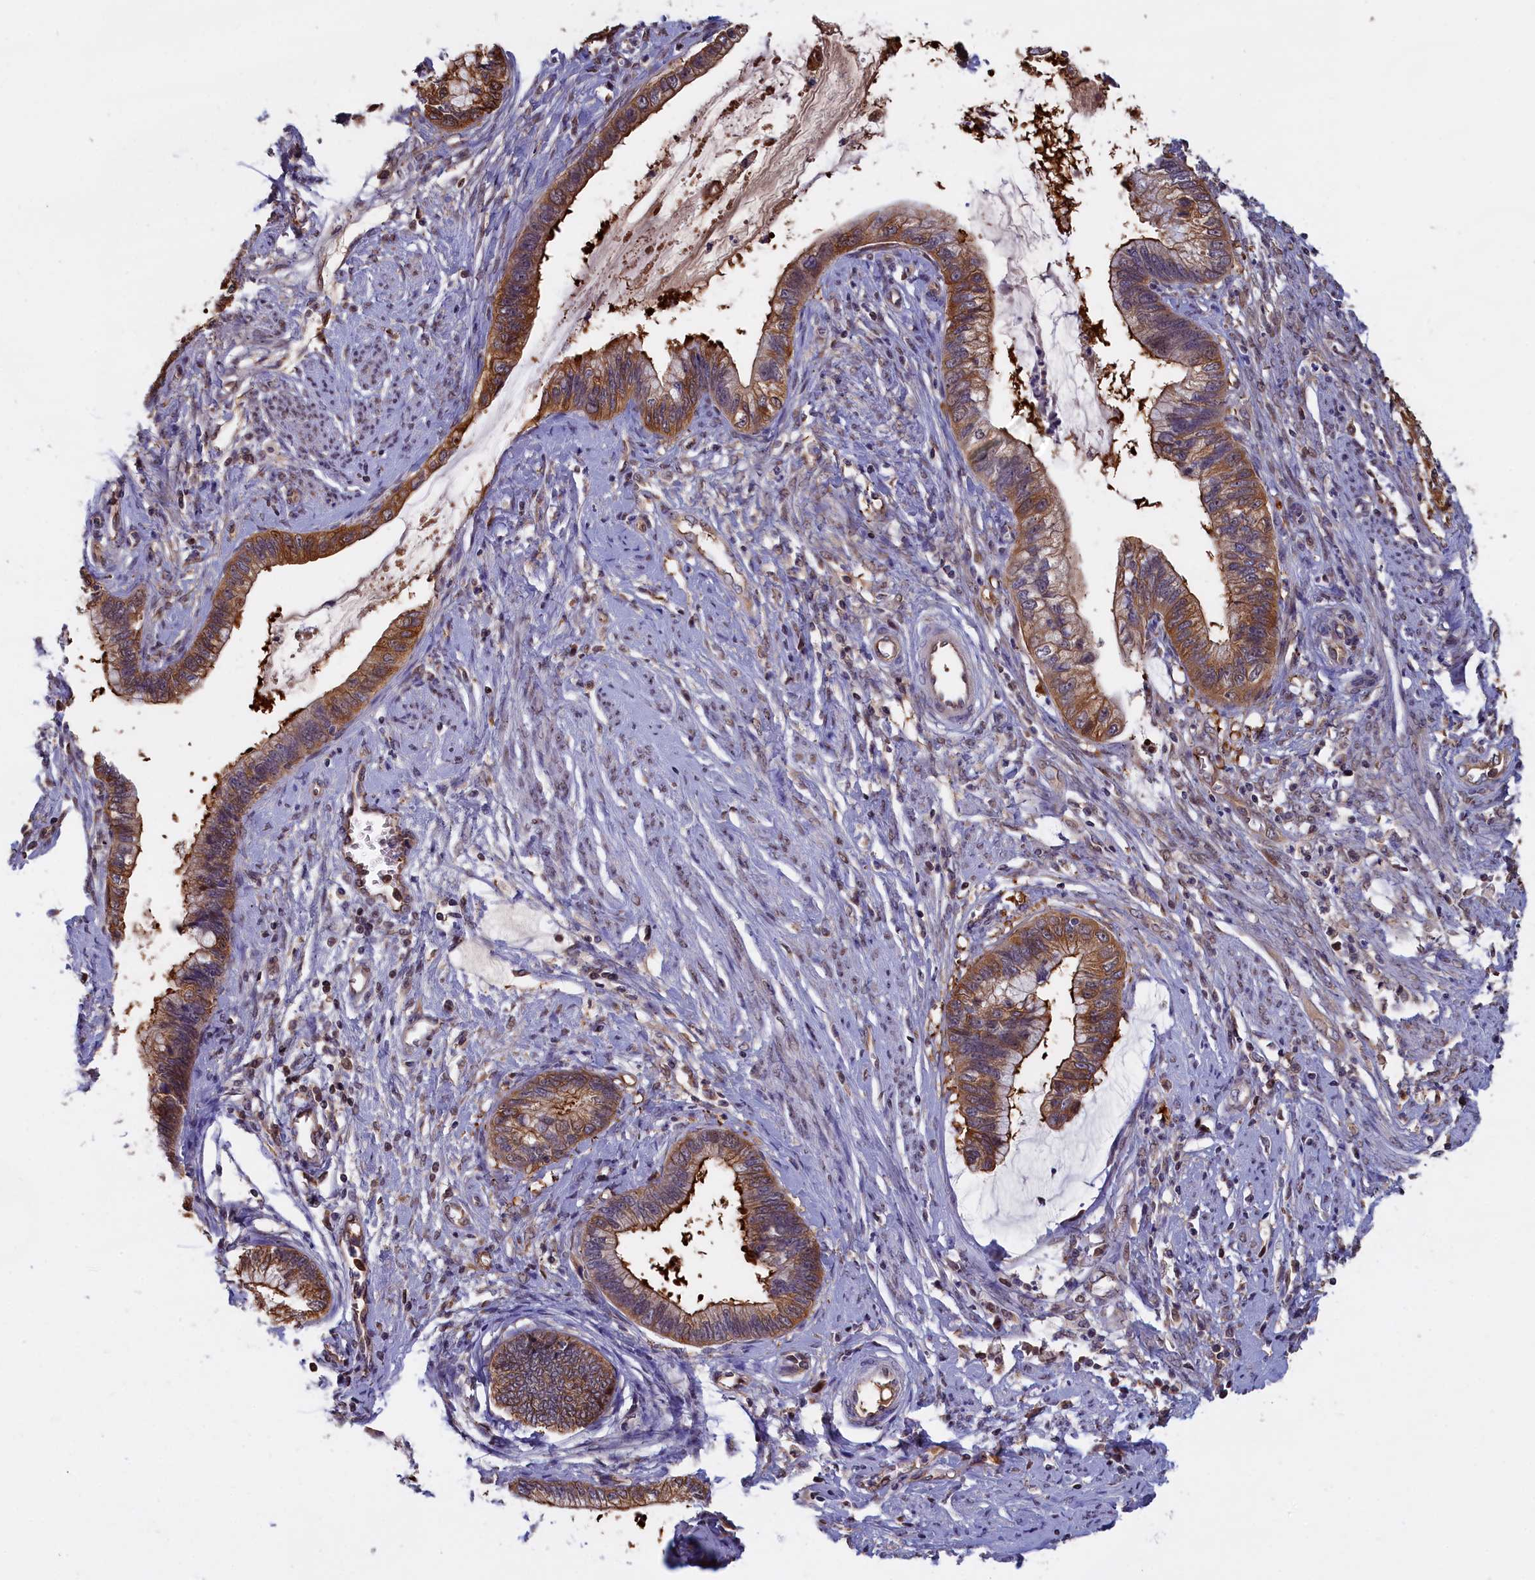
{"staining": {"intensity": "moderate", "quantity": ">75%", "location": "cytoplasmic/membranous"}, "tissue": "cervical cancer", "cell_type": "Tumor cells", "image_type": "cancer", "snomed": [{"axis": "morphology", "description": "Adenocarcinoma, NOS"}, {"axis": "topography", "description": "Cervix"}], "caption": "Immunohistochemistry staining of cervical cancer, which exhibits medium levels of moderate cytoplasmic/membranous expression in about >75% of tumor cells indicating moderate cytoplasmic/membranous protein staining. The staining was performed using DAB (3,3'-diaminobenzidine) (brown) for protein detection and nuclei were counterstained in hematoxylin (blue).", "gene": "ABCC8", "patient": {"sex": "female", "age": 44}}